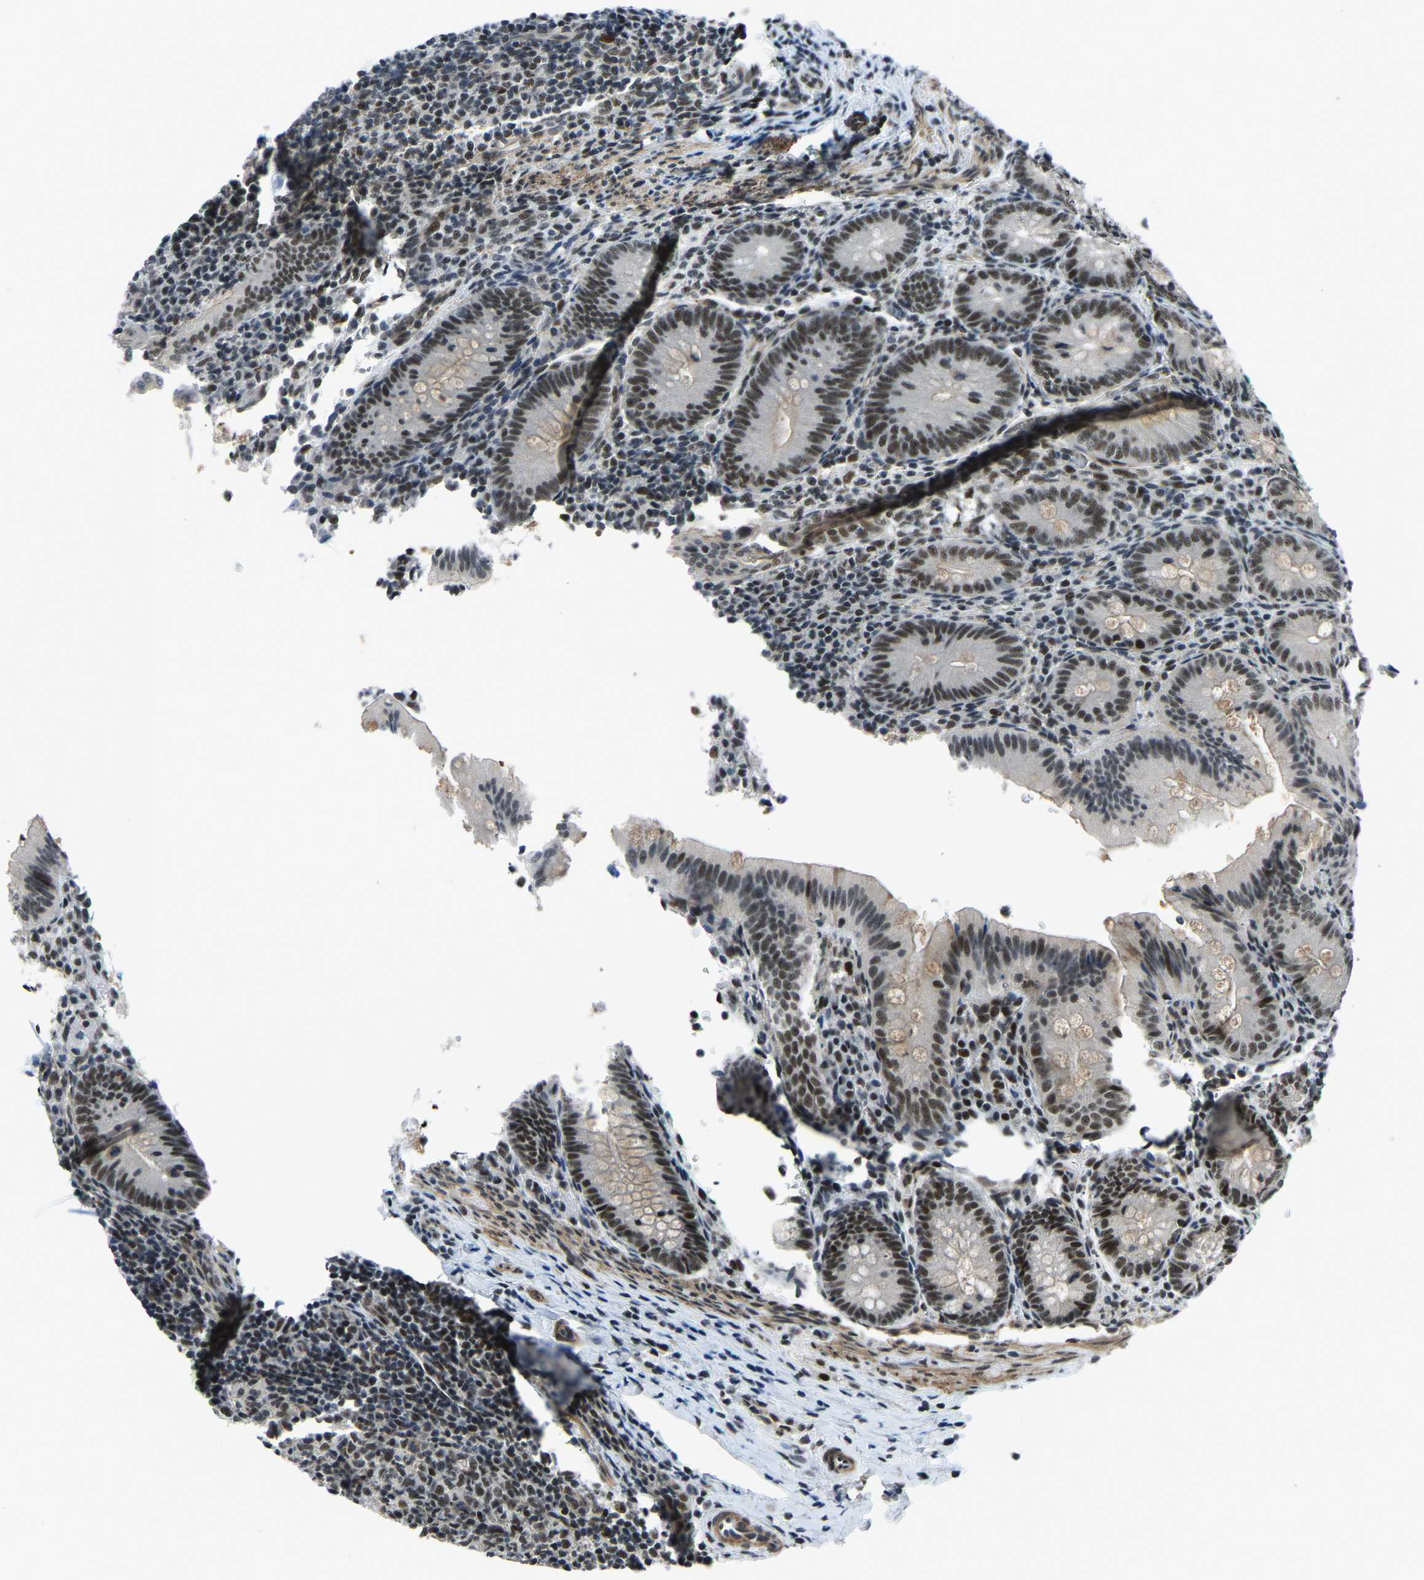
{"staining": {"intensity": "moderate", "quantity": "25%-75%", "location": "nuclear"}, "tissue": "appendix", "cell_type": "Glandular cells", "image_type": "normal", "snomed": [{"axis": "morphology", "description": "Normal tissue, NOS"}, {"axis": "topography", "description": "Appendix"}], "caption": "Immunohistochemistry histopathology image of normal appendix stained for a protein (brown), which shows medium levels of moderate nuclear expression in about 25%-75% of glandular cells.", "gene": "PRCC", "patient": {"sex": "male", "age": 1}}